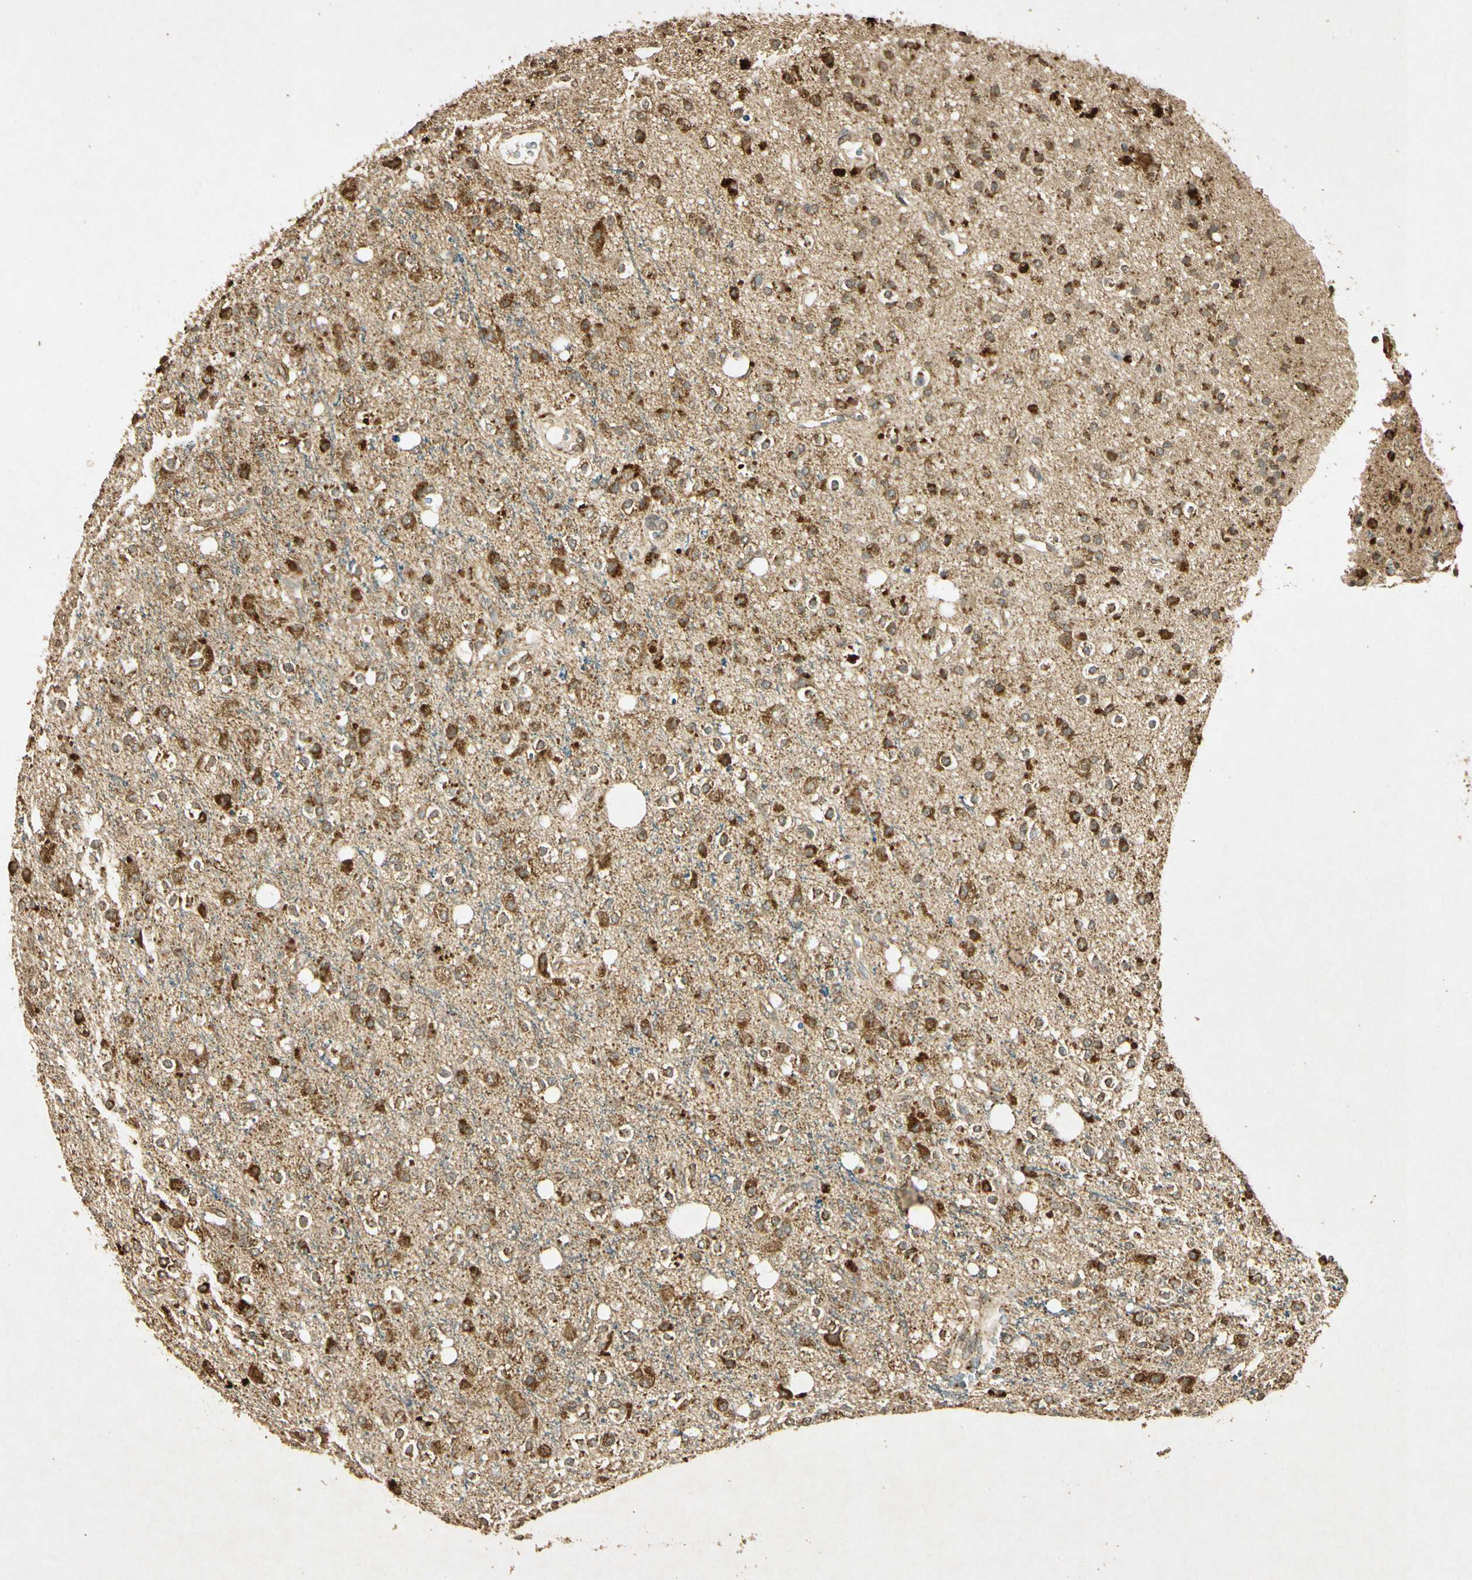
{"staining": {"intensity": "moderate", "quantity": ">75%", "location": "cytoplasmic/membranous"}, "tissue": "glioma", "cell_type": "Tumor cells", "image_type": "cancer", "snomed": [{"axis": "morphology", "description": "Glioma, malignant, High grade"}, {"axis": "topography", "description": "Brain"}], "caption": "A micrograph showing moderate cytoplasmic/membranous staining in approximately >75% of tumor cells in high-grade glioma (malignant), as visualized by brown immunohistochemical staining.", "gene": "PRDX3", "patient": {"sex": "male", "age": 47}}